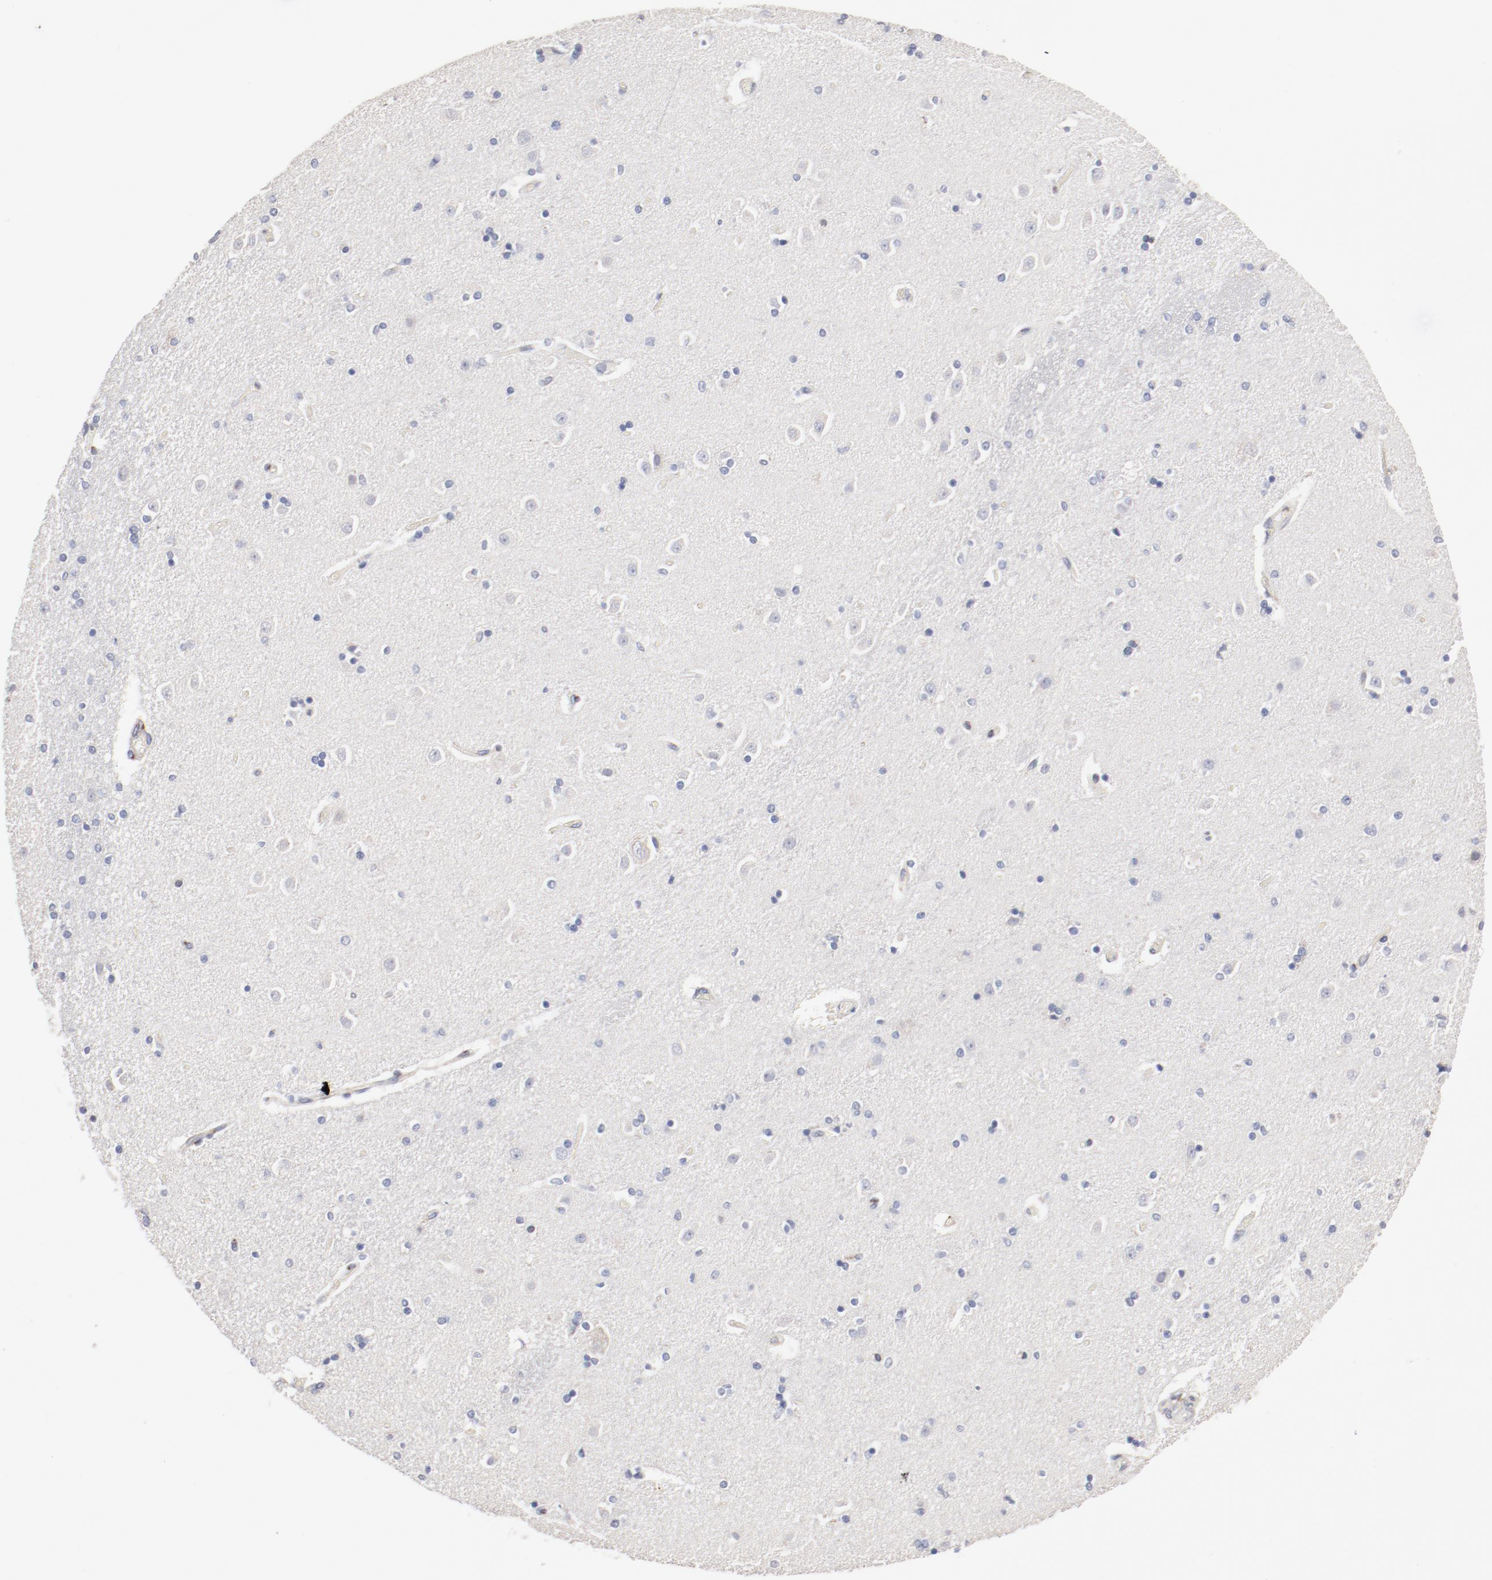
{"staining": {"intensity": "negative", "quantity": "none", "location": "none"}, "tissue": "caudate", "cell_type": "Glial cells", "image_type": "normal", "snomed": [{"axis": "morphology", "description": "Normal tissue, NOS"}, {"axis": "topography", "description": "Lateral ventricle wall"}], "caption": "Immunohistochemistry (IHC) of normal caudate exhibits no expression in glial cells.", "gene": "AK7", "patient": {"sex": "female", "age": 54}}